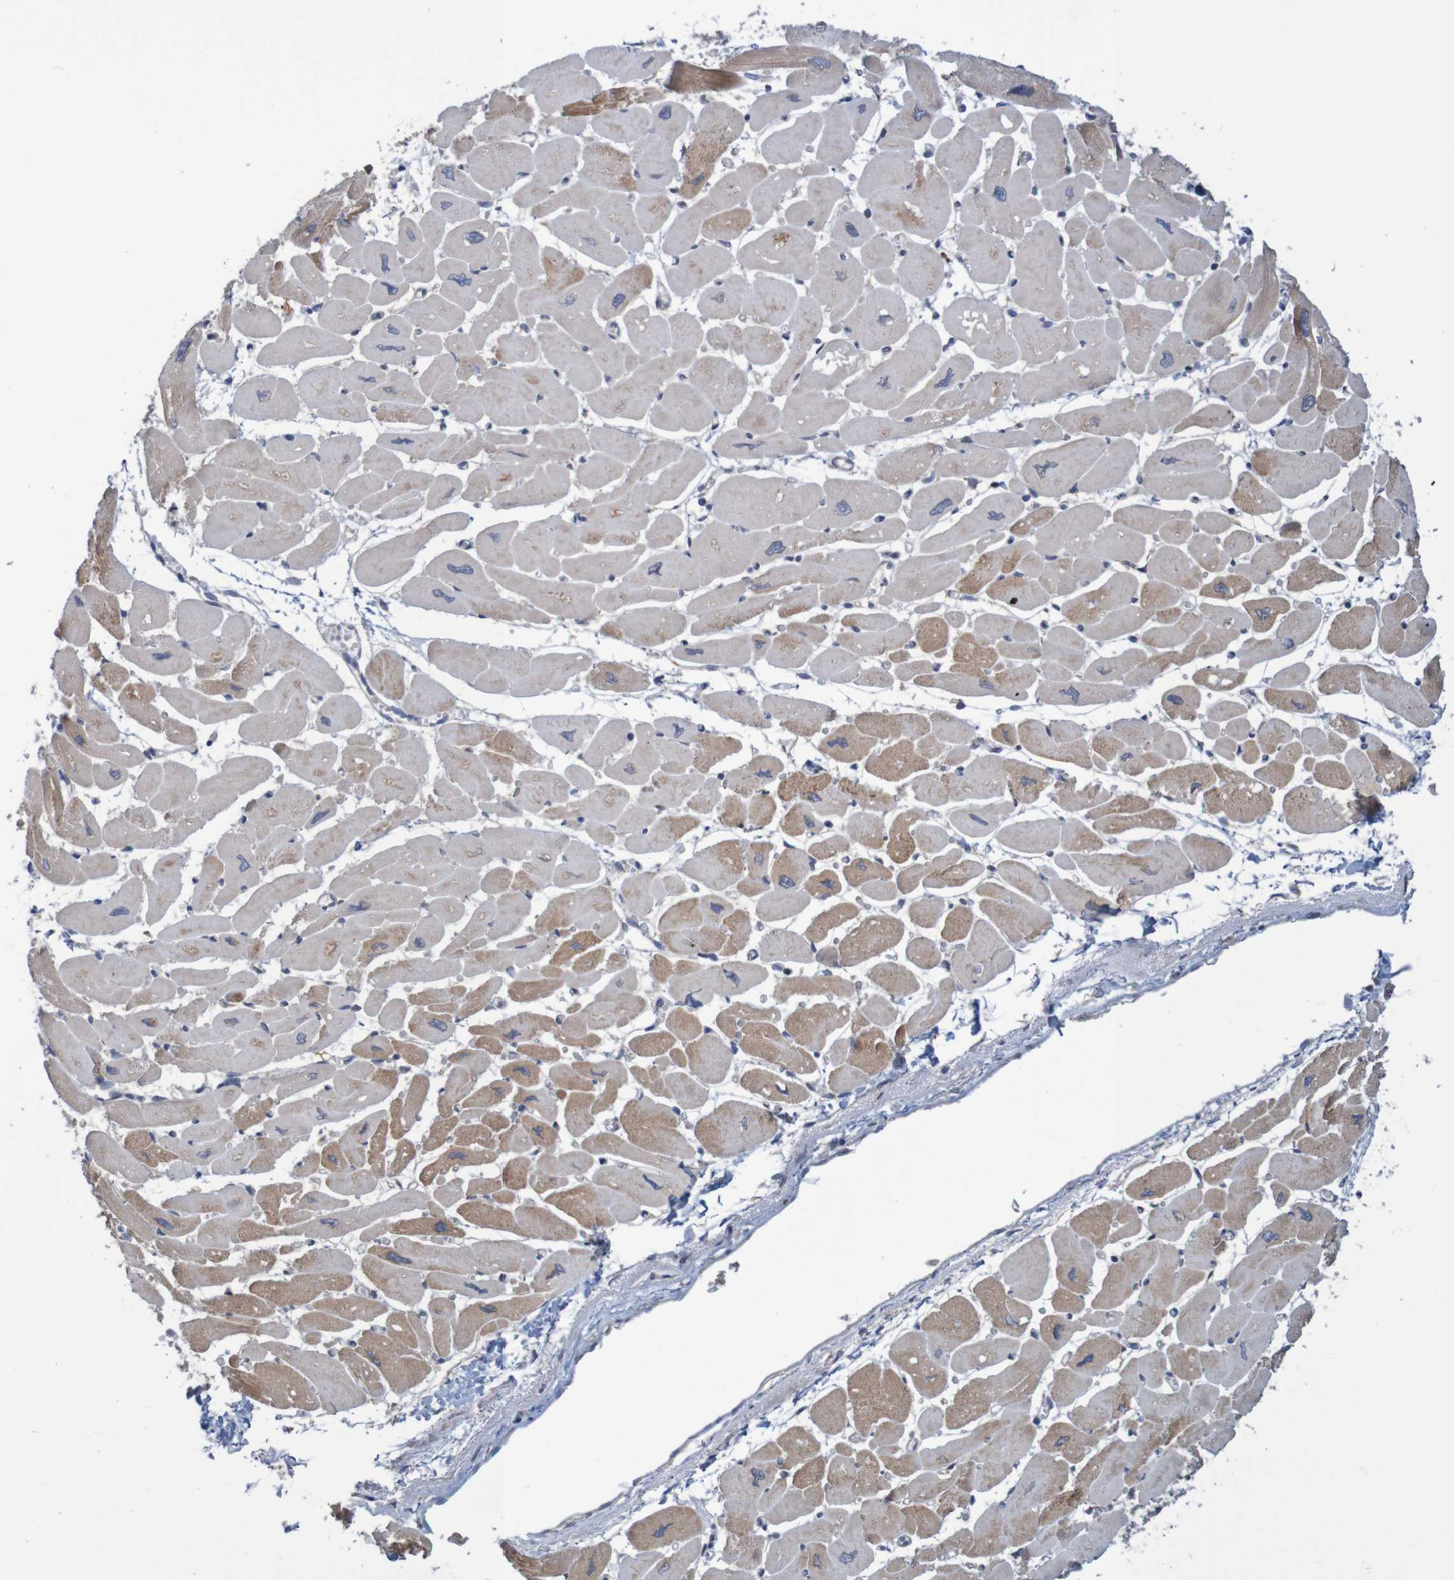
{"staining": {"intensity": "moderate", "quantity": "25%-75%", "location": "cytoplasmic/membranous"}, "tissue": "heart muscle", "cell_type": "Cardiomyocytes", "image_type": "normal", "snomed": [{"axis": "morphology", "description": "Normal tissue, NOS"}, {"axis": "topography", "description": "Heart"}], "caption": "Moderate cytoplasmic/membranous positivity for a protein is present in approximately 25%-75% of cardiomyocytes of unremarkable heart muscle using immunohistochemistry (IHC).", "gene": "ANKK1", "patient": {"sex": "female", "age": 54}}